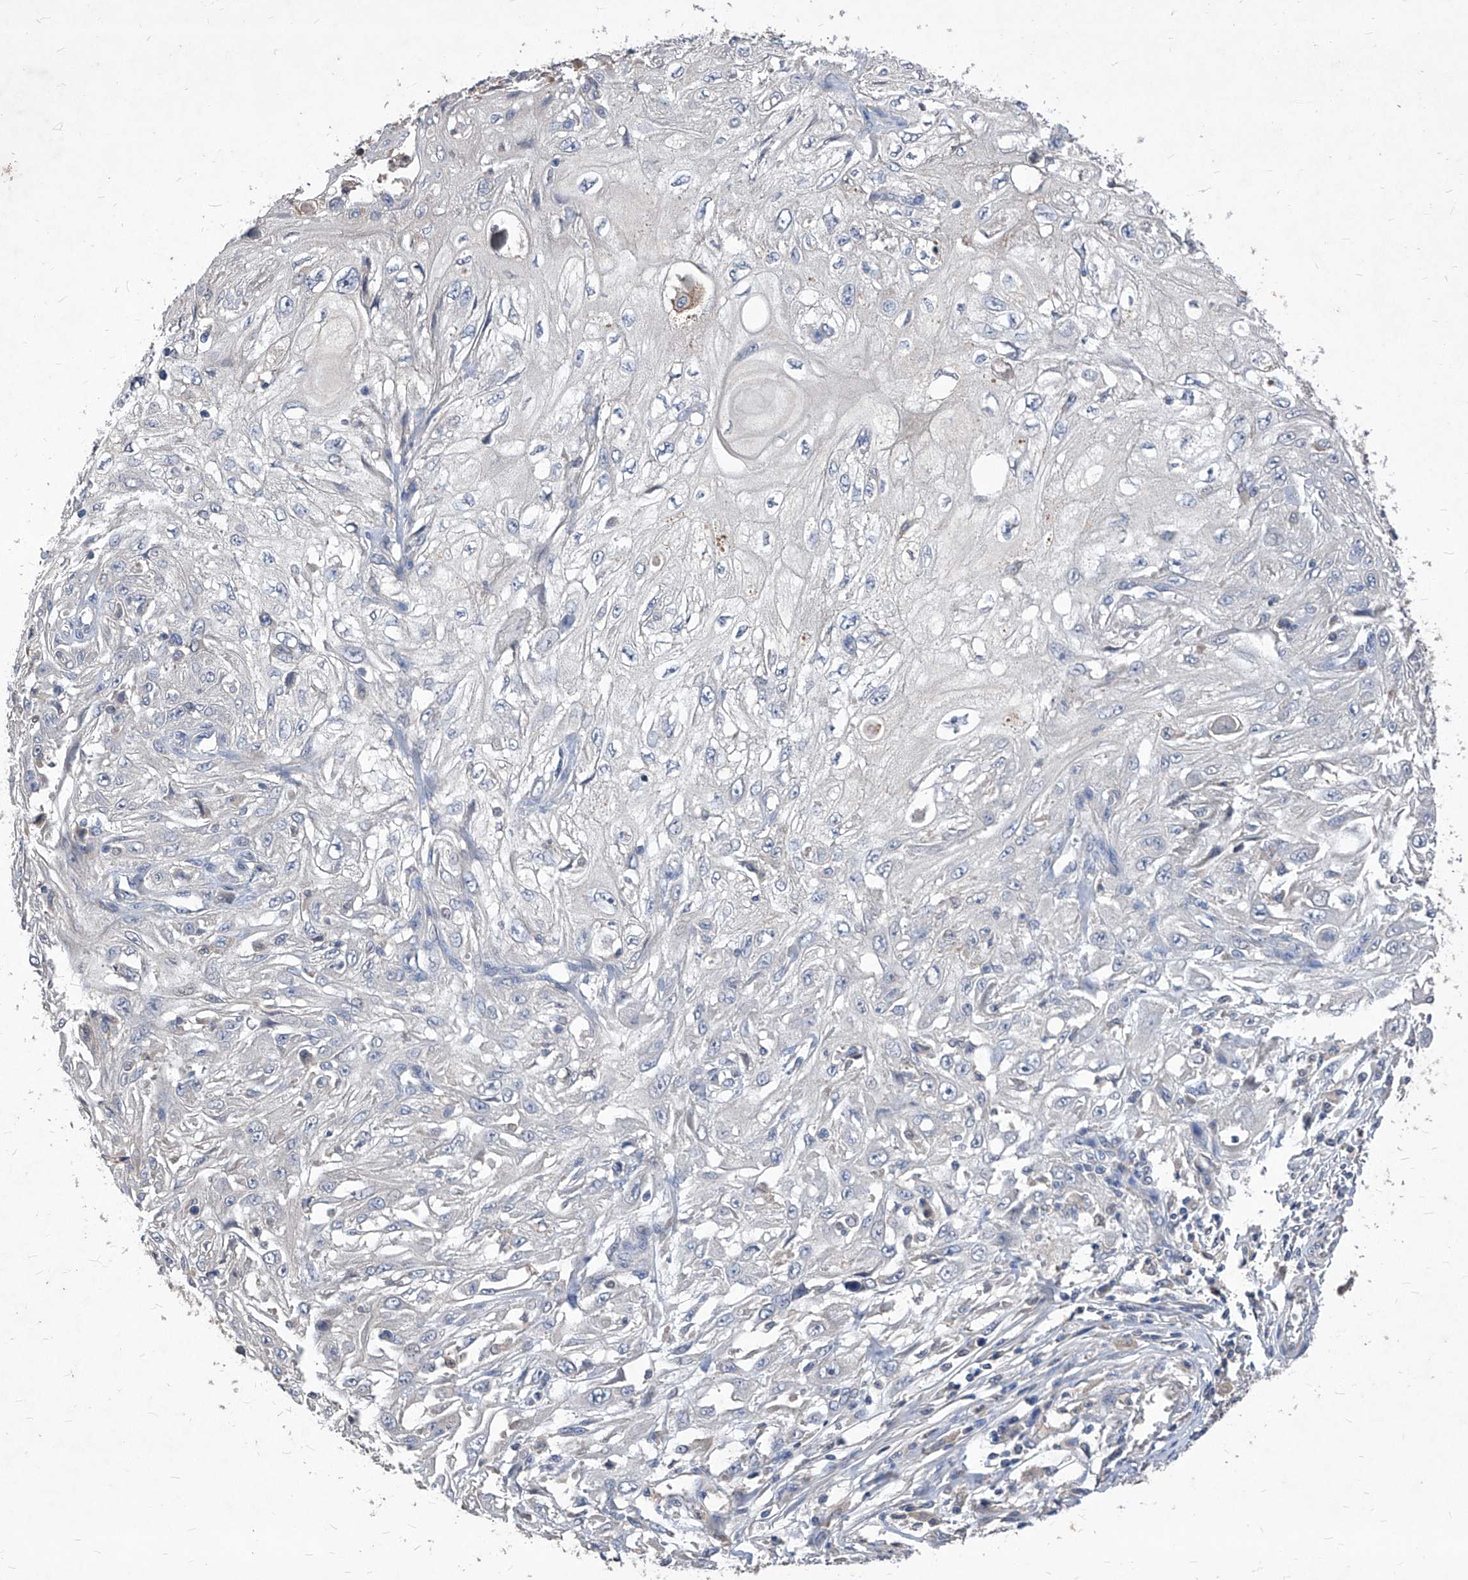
{"staining": {"intensity": "negative", "quantity": "none", "location": "none"}, "tissue": "skin cancer", "cell_type": "Tumor cells", "image_type": "cancer", "snomed": [{"axis": "morphology", "description": "Squamous cell carcinoma, NOS"}, {"axis": "topography", "description": "Skin"}], "caption": "High power microscopy image of an IHC micrograph of skin cancer, revealing no significant positivity in tumor cells.", "gene": "SYNGR1", "patient": {"sex": "male", "age": 75}}